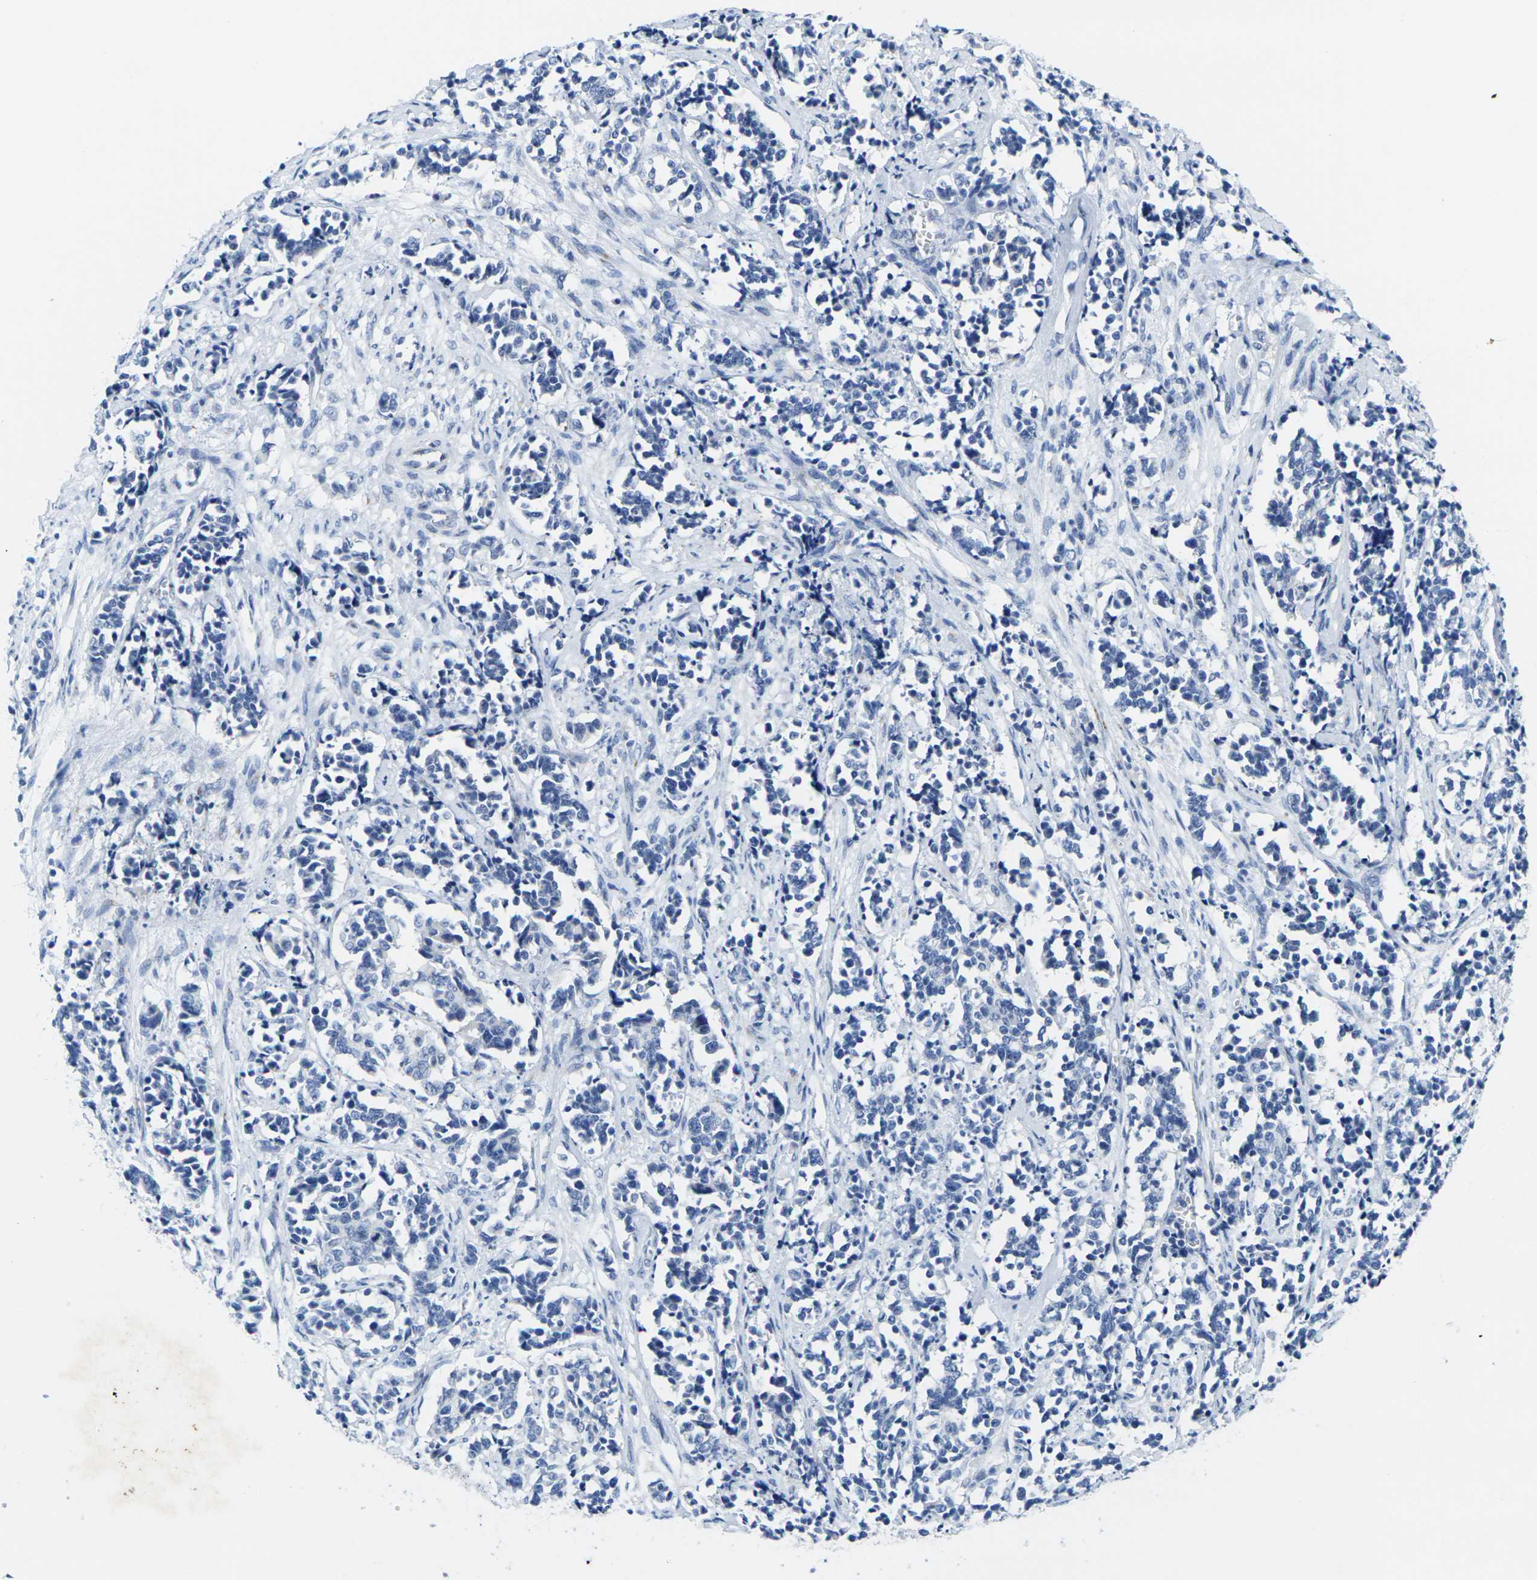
{"staining": {"intensity": "negative", "quantity": "none", "location": "none"}, "tissue": "cervical cancer", "cell_type": "Tumor cells", "image_type": "cancer", "snomed": [{"axis": "morphology", "description": "Normal tissue, NOS"}, {"axis": "morphology", "description": "Squamous cell carcinoma, NOS"}, {"axis": "topography", "description": "Cervix"}], "caption": "High magnification brightfield microscopy of cervical squamous cell carcinoma stained with DAB (brown) and counterstained with hematoxylin (blue): tumor cells show no significant staining. Brightfield microscopy of IHC stained with DAB (3,3'-diaminobenzidine) (brown) and hematoxylin (blue), captured at high magnification.", "gene": "CRK", "patient": {"sex": "female", "age": 35}}